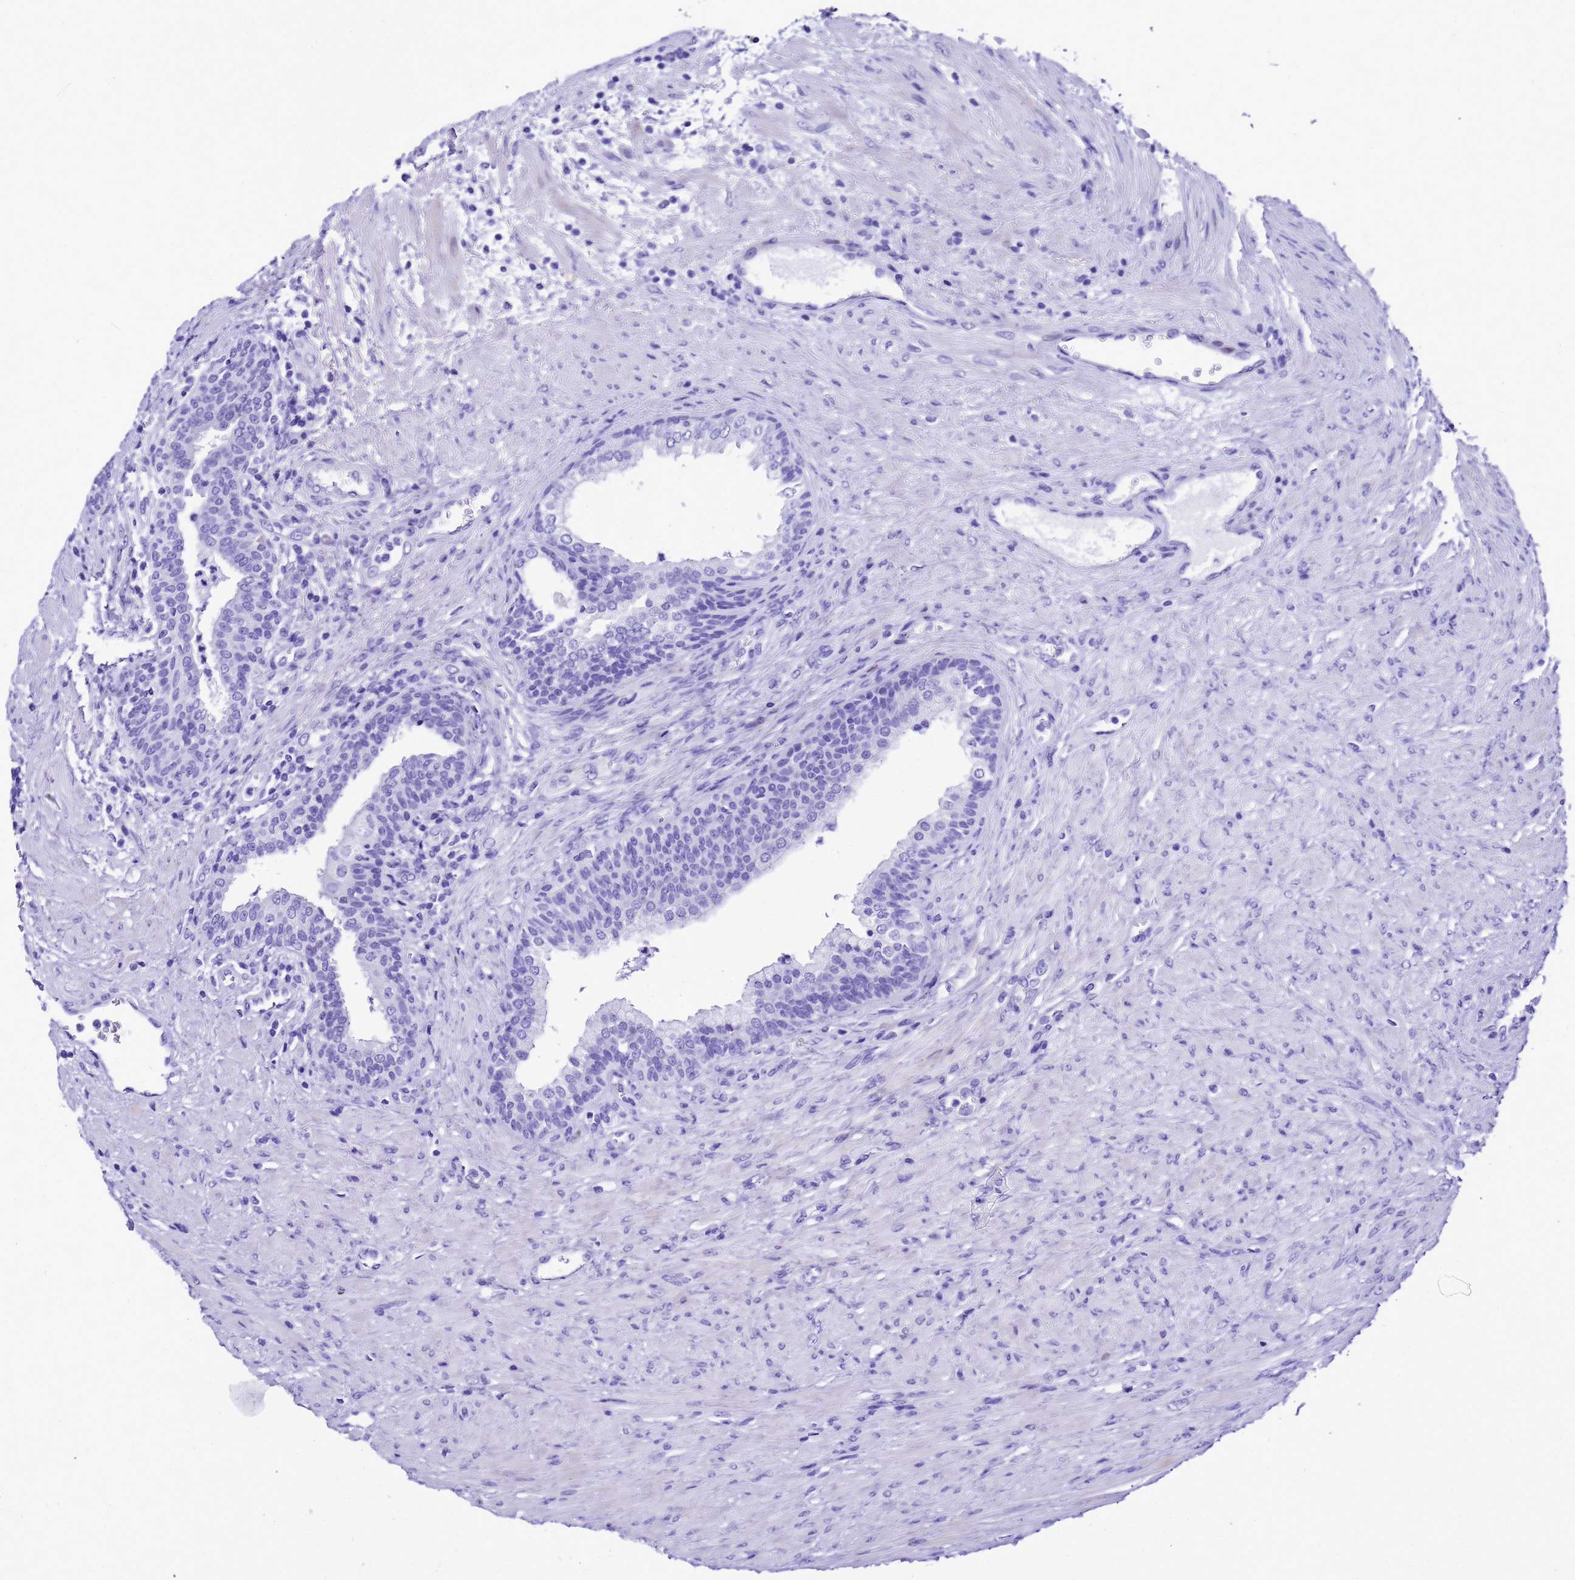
{"staining": {"intensity": "negative", "quantity": "none", "location": "none"}, "tissue": "prostate", "cell_type": "Glandular cells", "image_type": "normal", "snomed": [{"axis": "morphology", "description": "Normal tissue, NOS"}, {"axis": "topography", "description": "Prostate"}], "caption": "Immunohistochemical staining of unremarkable human prostate demonstrates no significant positivity in glandular cells.", "gene": "UGT2A1", "patient": {"sex": "male", "age": 76}}